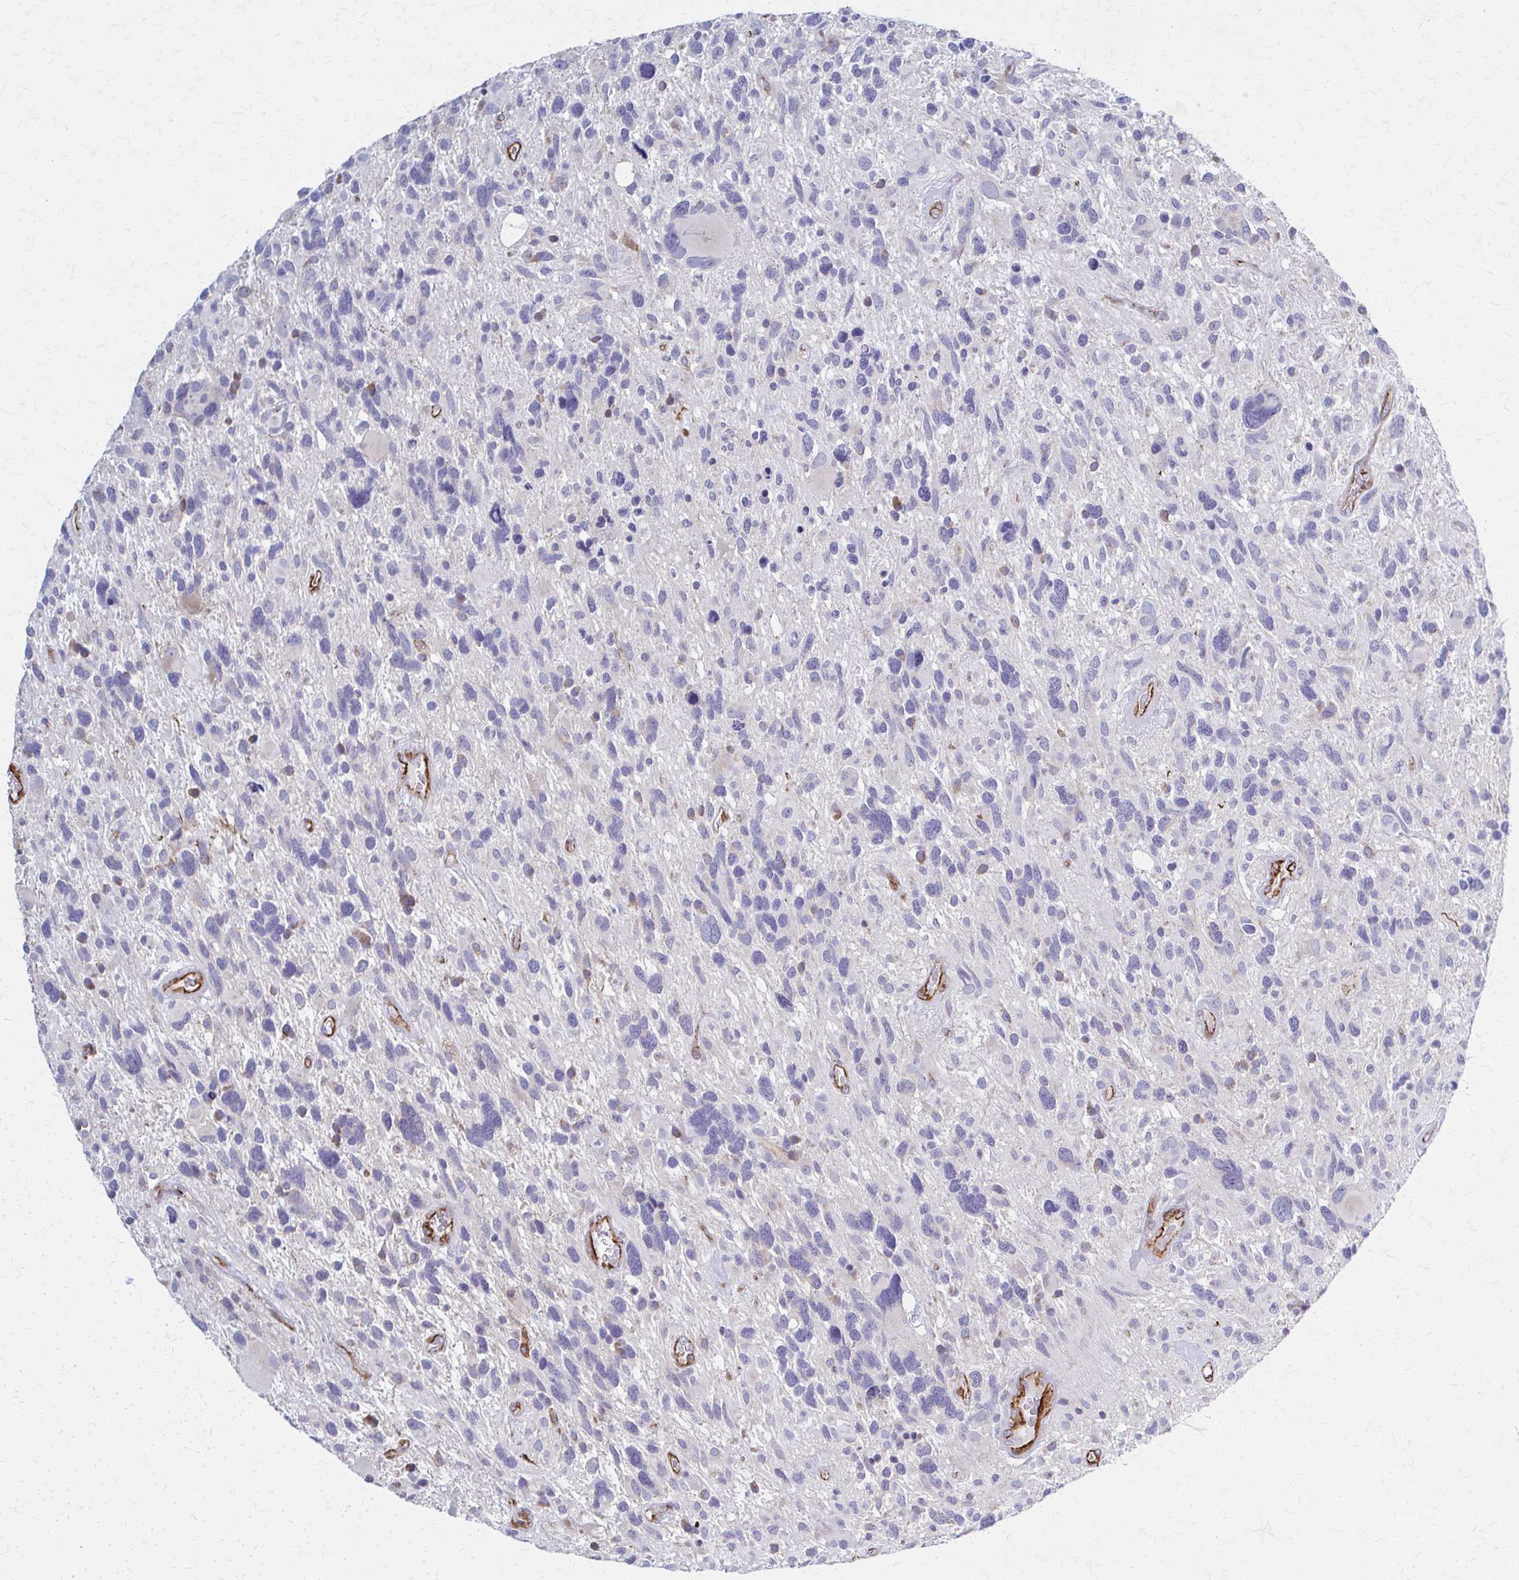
{"staining": {"intensity": "negative", "quantity": "none", "location": "none"}, "tissue": "glioma", "cell_type": "Tumor cells", "image_type": "cancer", "snomed": [{"axis": "morphology", "description": "Glioma, malignant, High grade"}, {"axis": "topography", "description": "Brain"}], "caption": "The image displays no staining of tumor cells in malignant glioma (high-grade).", "gene": "TIMMDC1", "patient": {"sex": "male", "age": 49}}